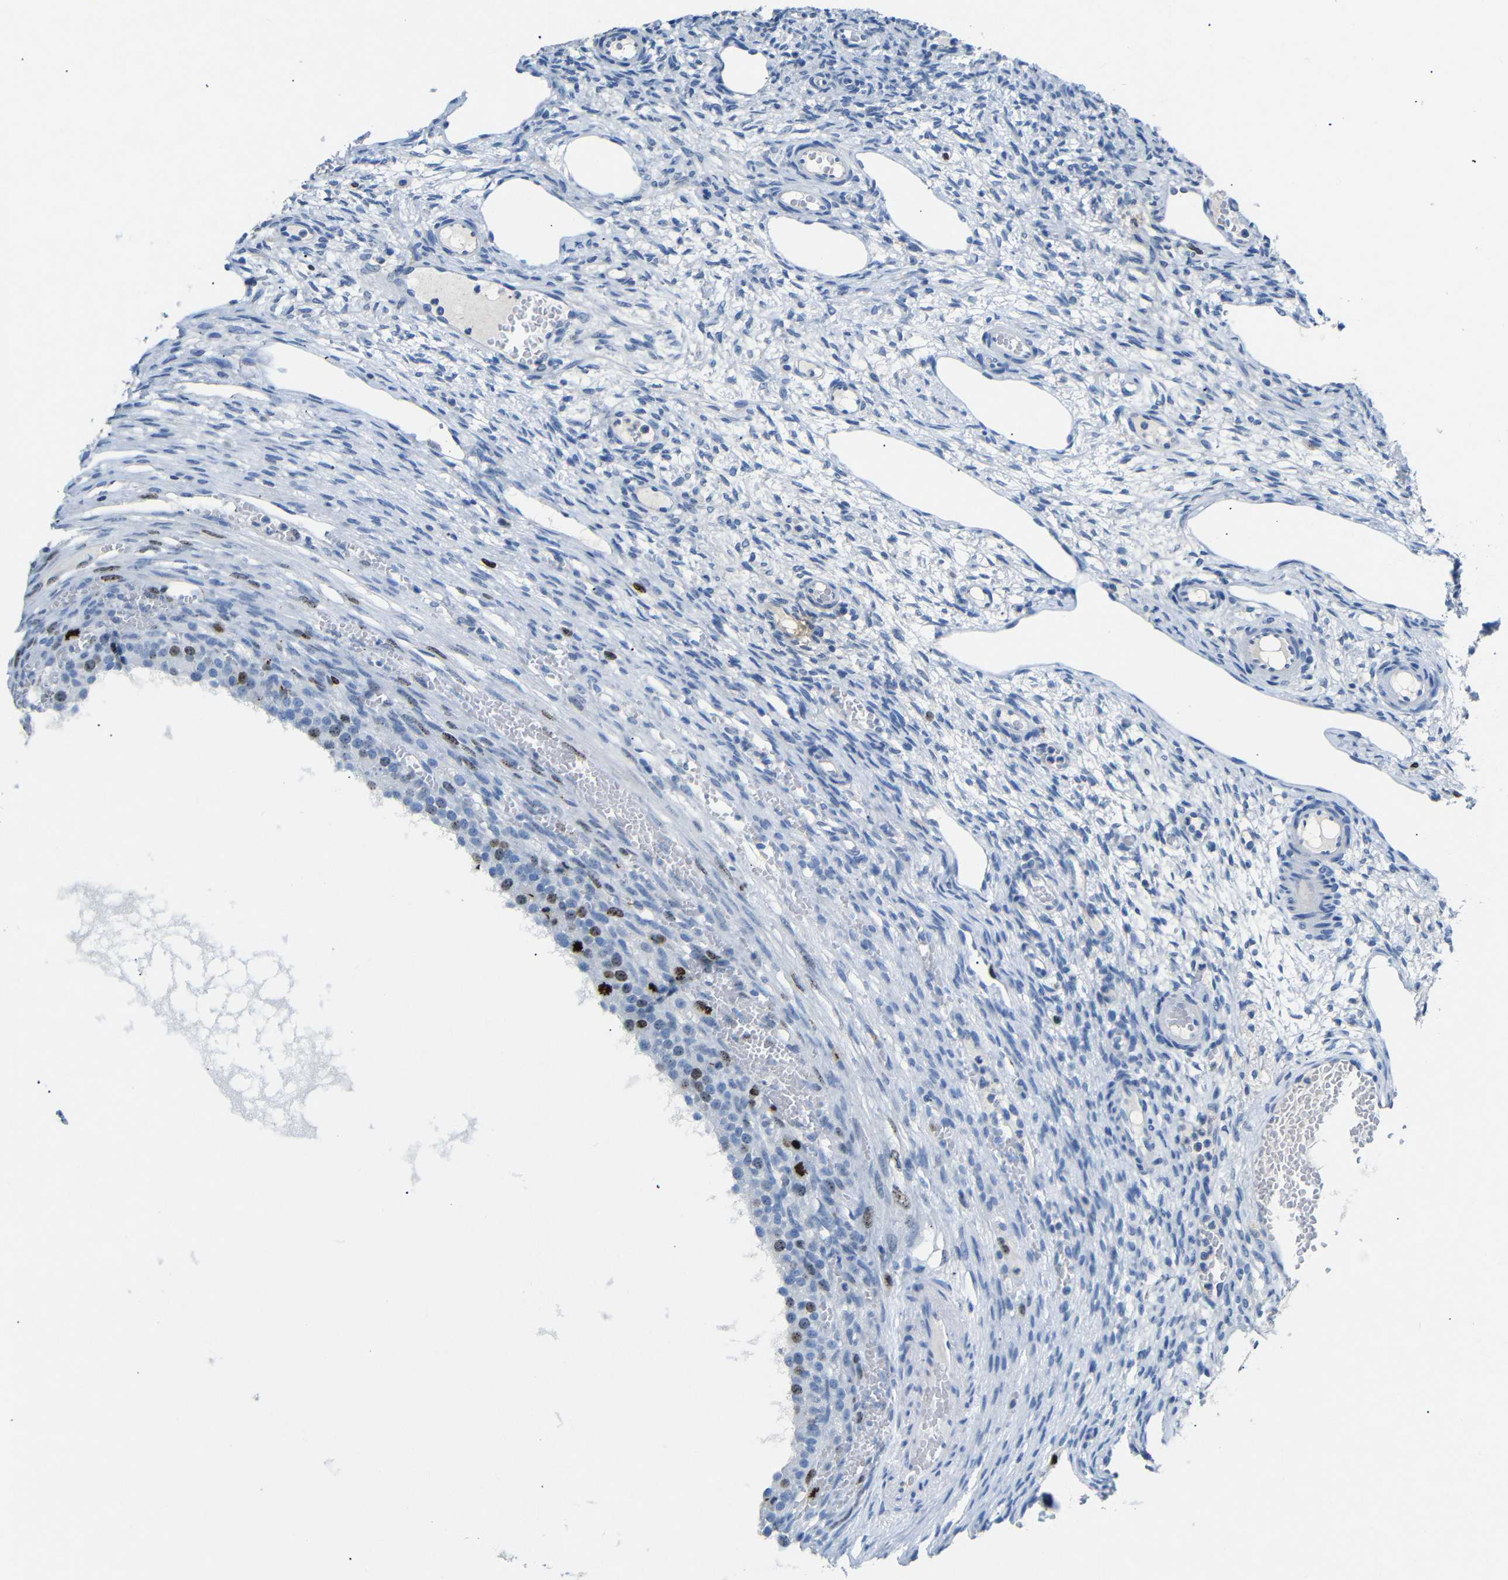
{"staining": {"intensity": "negative", "quantity": "none", "location": "none"}, "tissue": "ovary", "cell_type": "Ovarian stroma cells", "image_type": "normal", "snomed": [{"axis": "morphology", "description": "Normal tissue, NOS"}, {"axis": "topography", "description": "Ovary"}], "caption": "This is an IHC micrograph of normal human ovary. There is no expression in ovarian stroma cells.", "gene": "INCENP", "patient": {"sex": "female", "age": 33}}